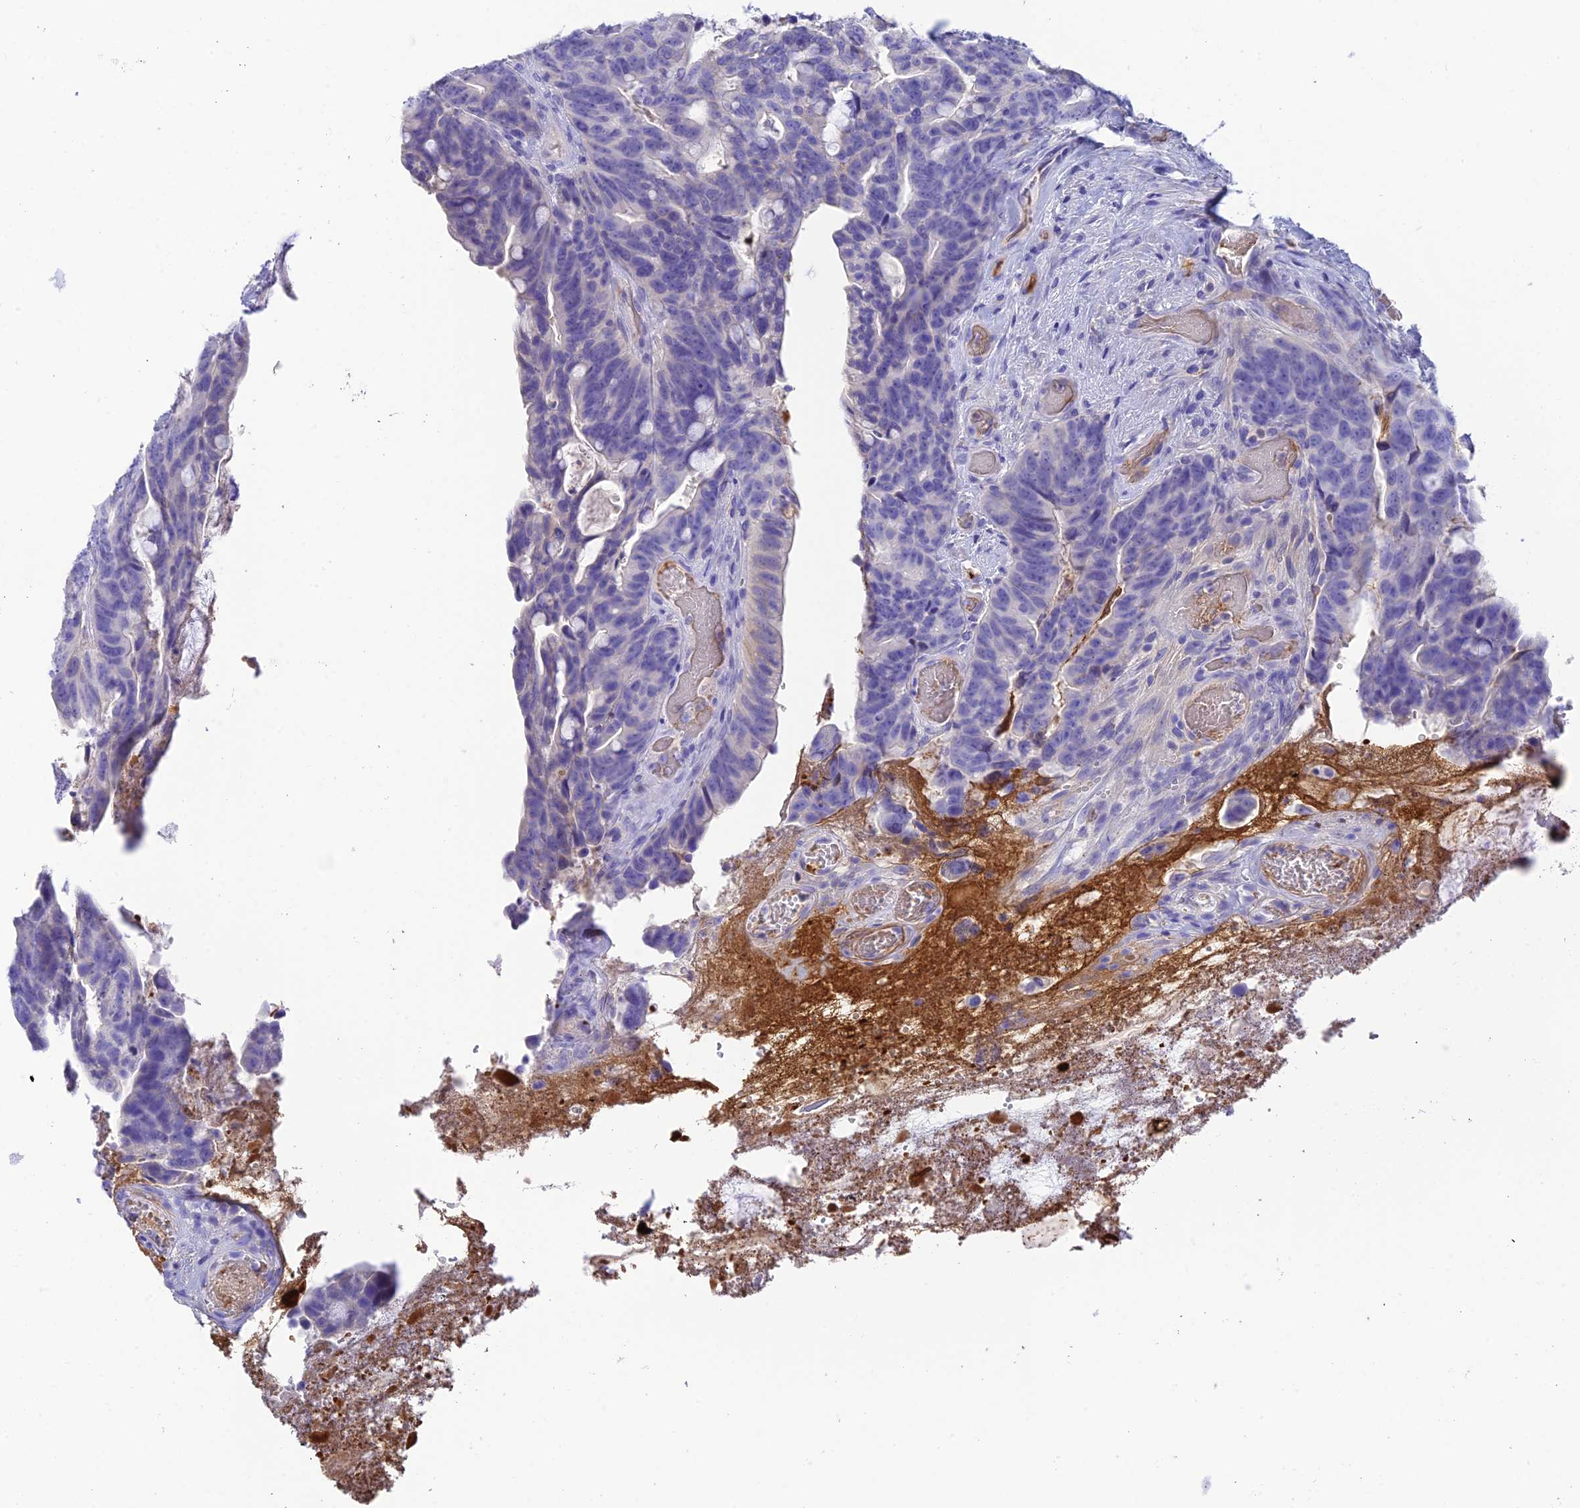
{"staining": {"intensity": "negative", "quantity": "none", "location": "none"}, "tissue": "colorectal cancer", "cell_type": "Tumor cells", "image_type": "cancer", "snomed": [{"axis": "morphology", "description": "Adenocarcinoma, NOS"}, {"axis": "topography", "description": "Colon"}], "caption": "Tumor cells are negative for brown protein staining in colorectal adenocarcinoma. (Stains: DAB immunohistochemistry with hematoxylin counter stain, Microscopy: brightfield microscopy at high magnification).", "gene": "HDHD2", "patient": {"sex": "female", "age": 82}}